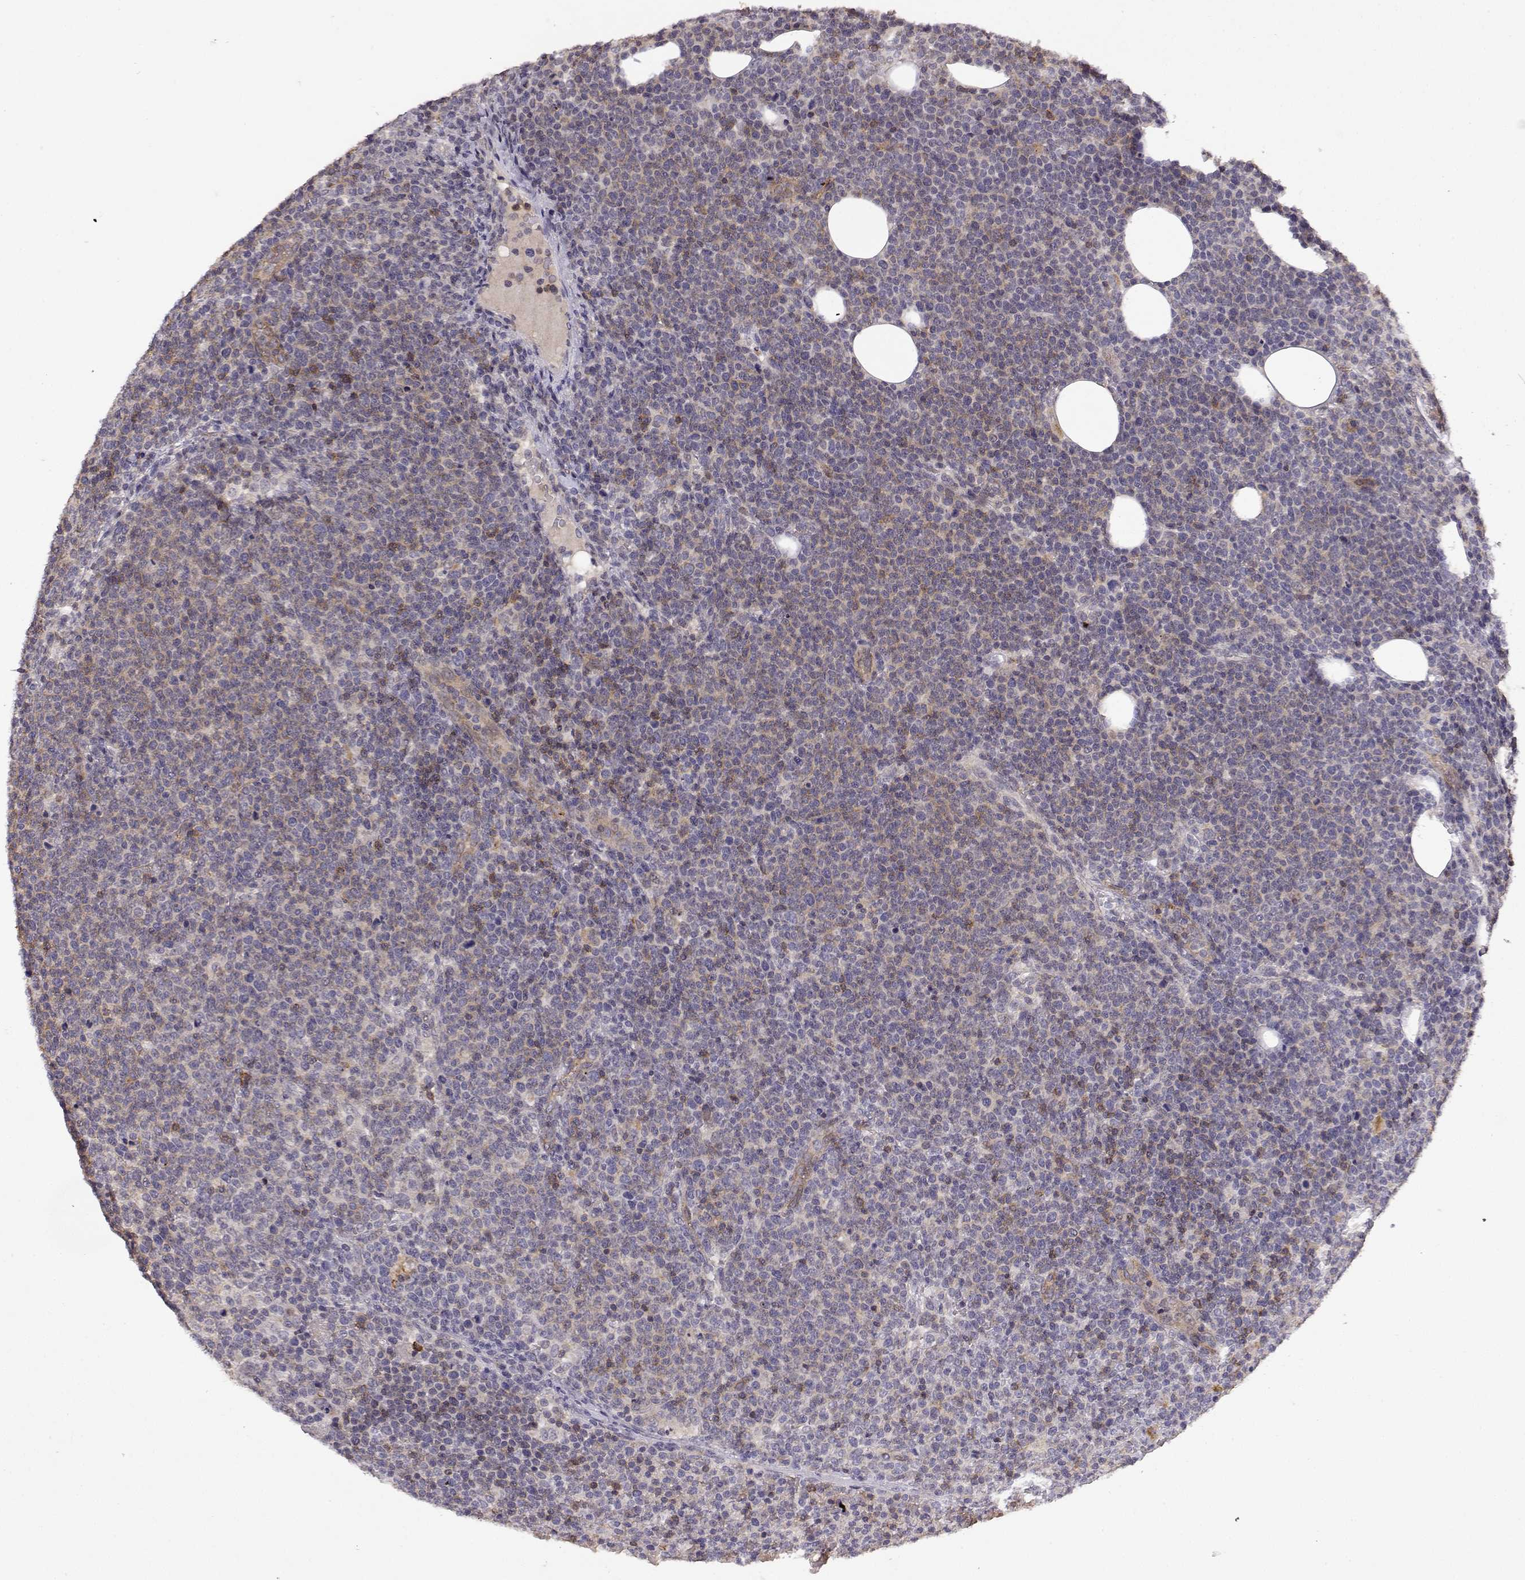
{"staining": {"intensity": "negative", "quantity": "none", "location": "none"}, "tissue": "lymphoma", "cell_type": "Tumor cells", "image_type": "cancer", "snomed": [{"axis": "morphology", "description": "Malignant lymphoma, non-Hodgkin's type, High grade"}, {"axis": "topography", "description": "Lymph node"}], "caption": "Immunohistochemistry micrograph of neoplastic tissue: malignant lymphoma, non-Hodgkin's type (high-grade) stained with DAB (3,3'-diaminobenzidine) displays no significant protein staining in tumor cells.", "gene": "IFITM1", "patient": {"sex": "male", "age": 61}}